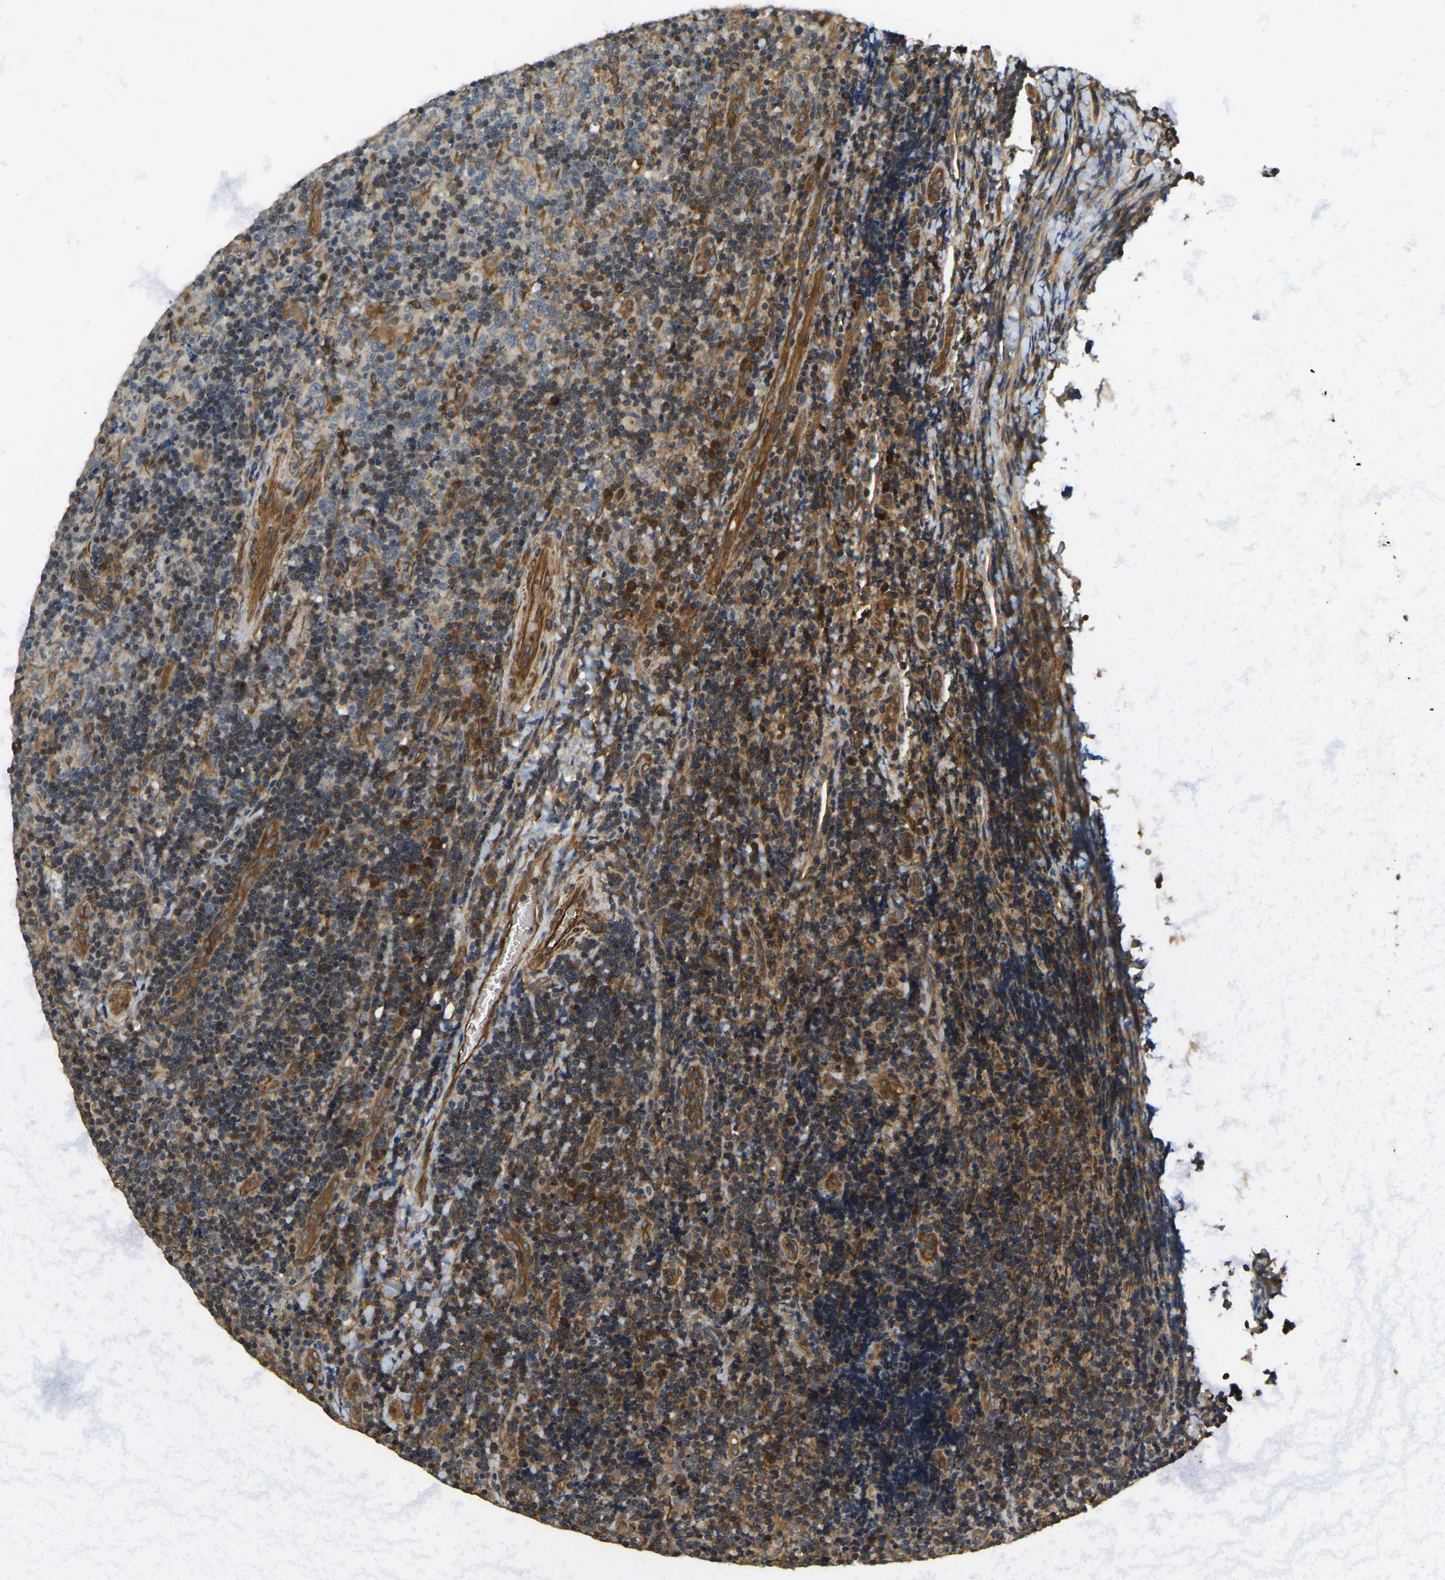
{"staining": {"intensity": "moderate", "quantity": "25%-75%", "location": "cytoplasmic/membranous"}, "tissue": "lymphoma", "cell_type": "Tumor cells", "image_type": "cancer", "snomed": [{"axis": "morphology", "description": "Malignant lymphoma, non-Hodgkin's type, High grade"}, {"axis": "topography", "description": "Tonsil"}], "caption": "Brown immunohistochemical staining in malignant lymphoma, non-Hodgkin's type (high-grade) shows moderate cytoplasmic/membranous staining in approximately 25%-75% of tumor cells. The staining is performed using DAB (3,3'-diaminobenzidine) brown chromogen to label protein expression. The nuclei are counter-stained blue using hematoxylin.", "gene": "ERGIC1", "patient": {"sex": "female", "age": 36}}